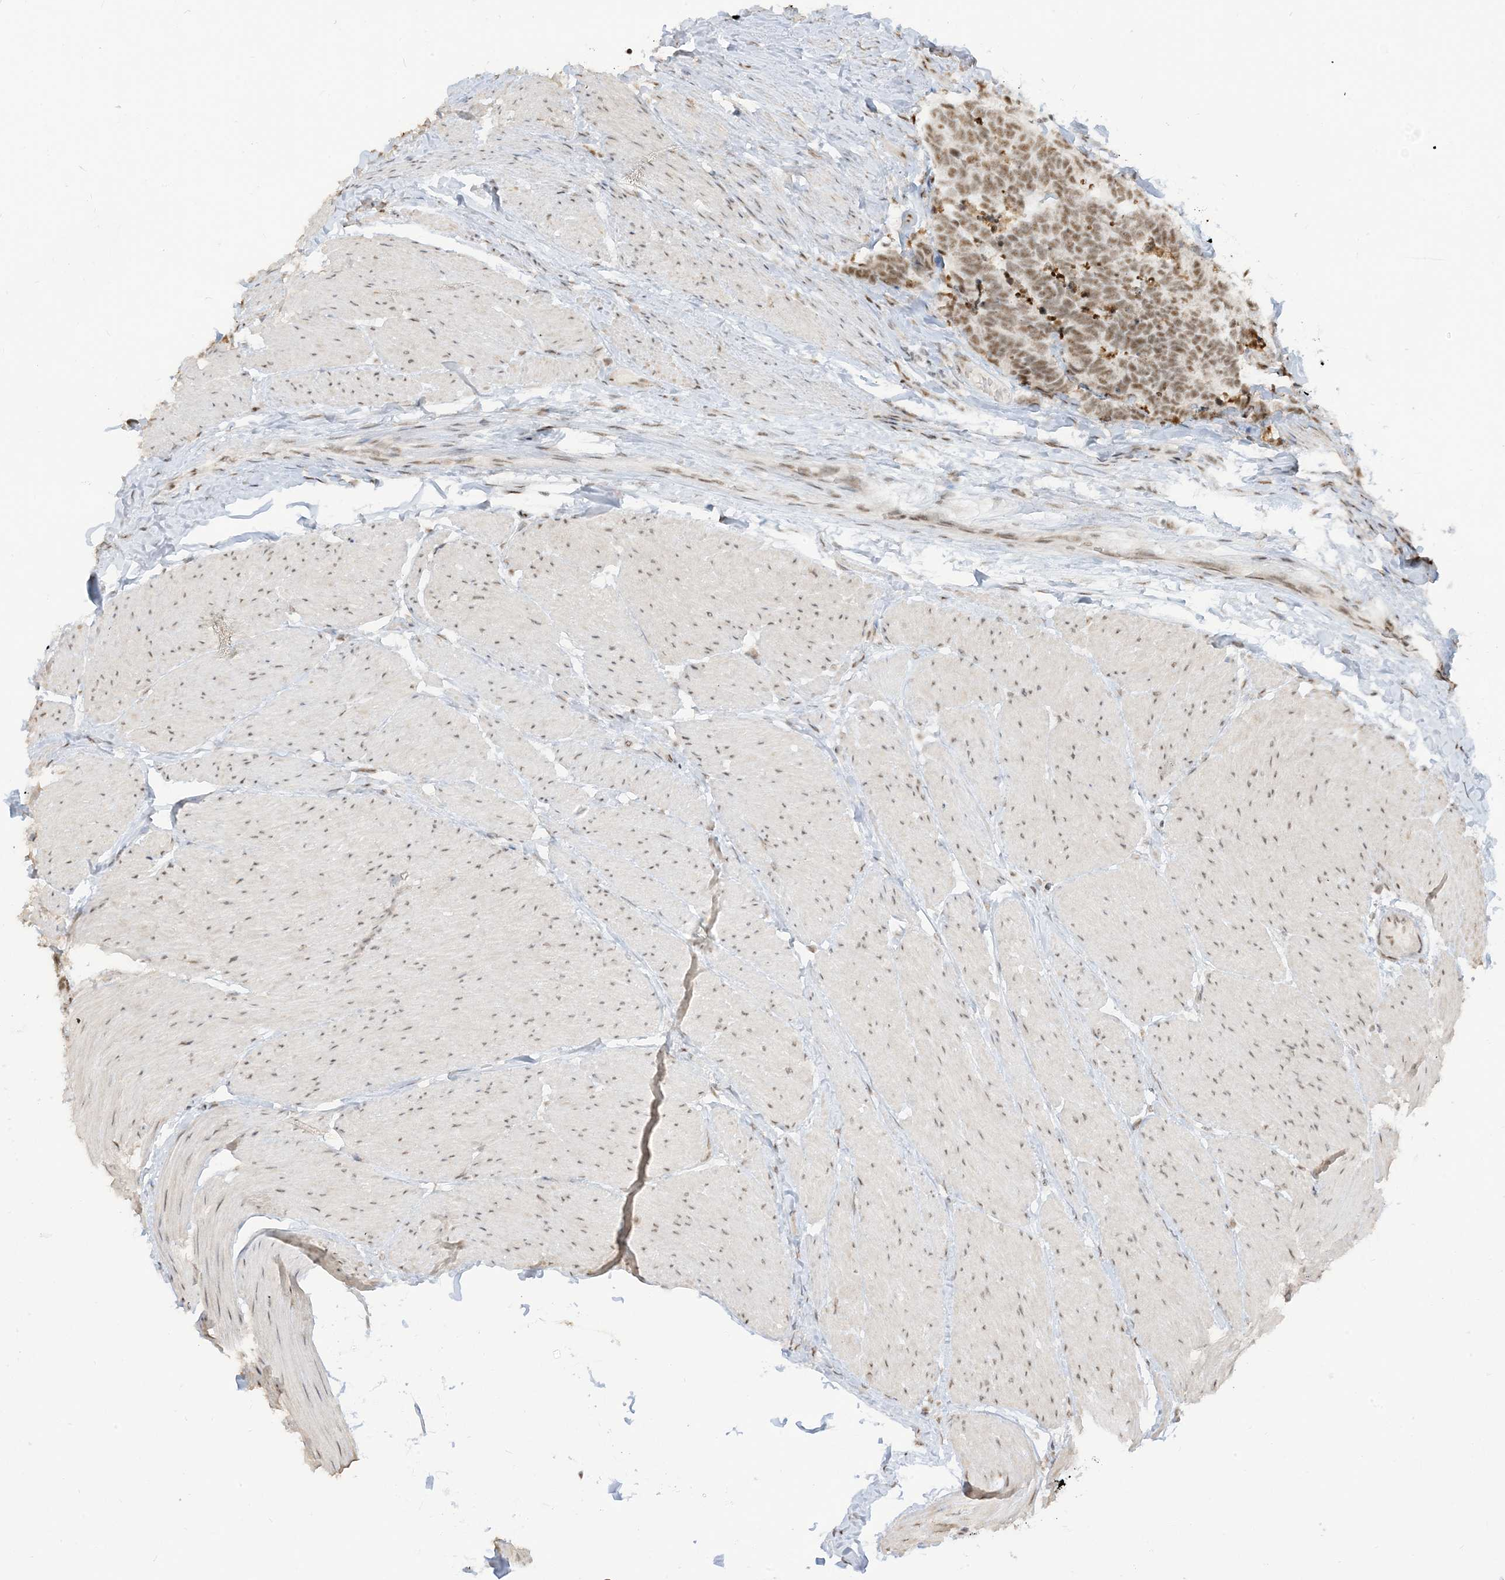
{"staining": {"intensity": "moderate", "quantity": ">75%", "location": "nuclear"}, "tissue": "carcinoid", "cell_type": "Tumor cells", "image_type": "cancer", "snomed": [{"axis": "morphology", "description": "Carcinoma, NOS"}, {"axis": "morphology", "description": "Carcinoid, malignant, NOS"}, {"axis": "topography", "description": "Urinary bladder"}], "caption": "Immunohistochemical staining of human carcinoma exhibits medium levels of moderate nuclear protein expression in about >75% of tumor cells. The staining was performed using DAB, with brown indicating positive protein expression. Nuclei are stained blue with hematoxylin.", "gene": "ARGLU1", "patient": {"sex": "male", "age": 57}}